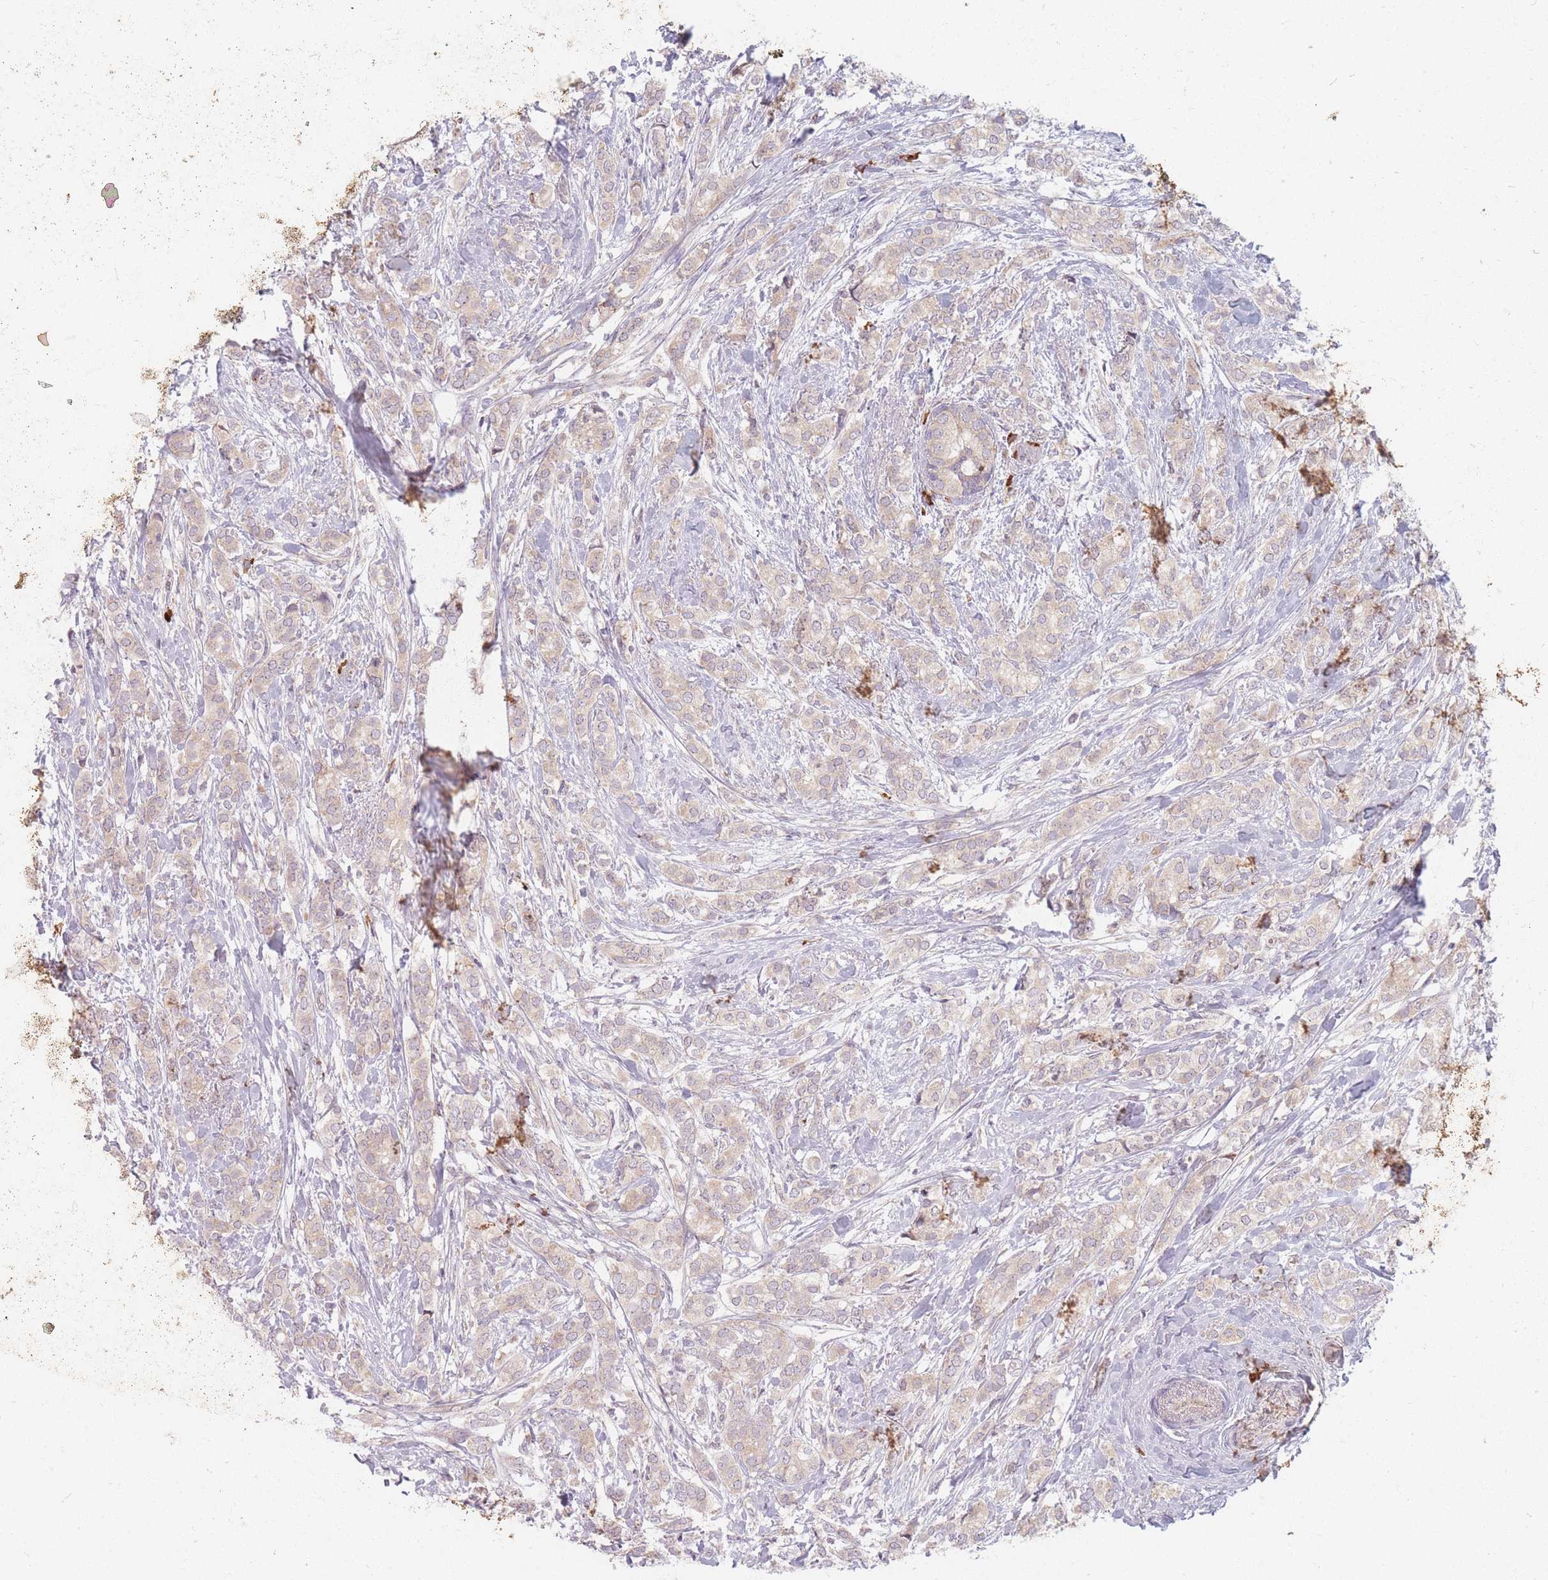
{"staining": {"intensity": "negative", "quantity": "none", "location": "none"}, "tissue": "breast cancer", "cell_type": "Tumor cells", "image_type": "cancer", "snomed": [{"axis": "morphology", "description": "Duct carcinoma"}, {"axis": "topography", "description": "Breast"}], "caption": "This is an IHC micrograph of human breast cancer (infiltrating ductal carcinoma). There is no staining in tumor cells.", "gene": "SMIM14", "patient": {"sex": "female", "age": 73}}